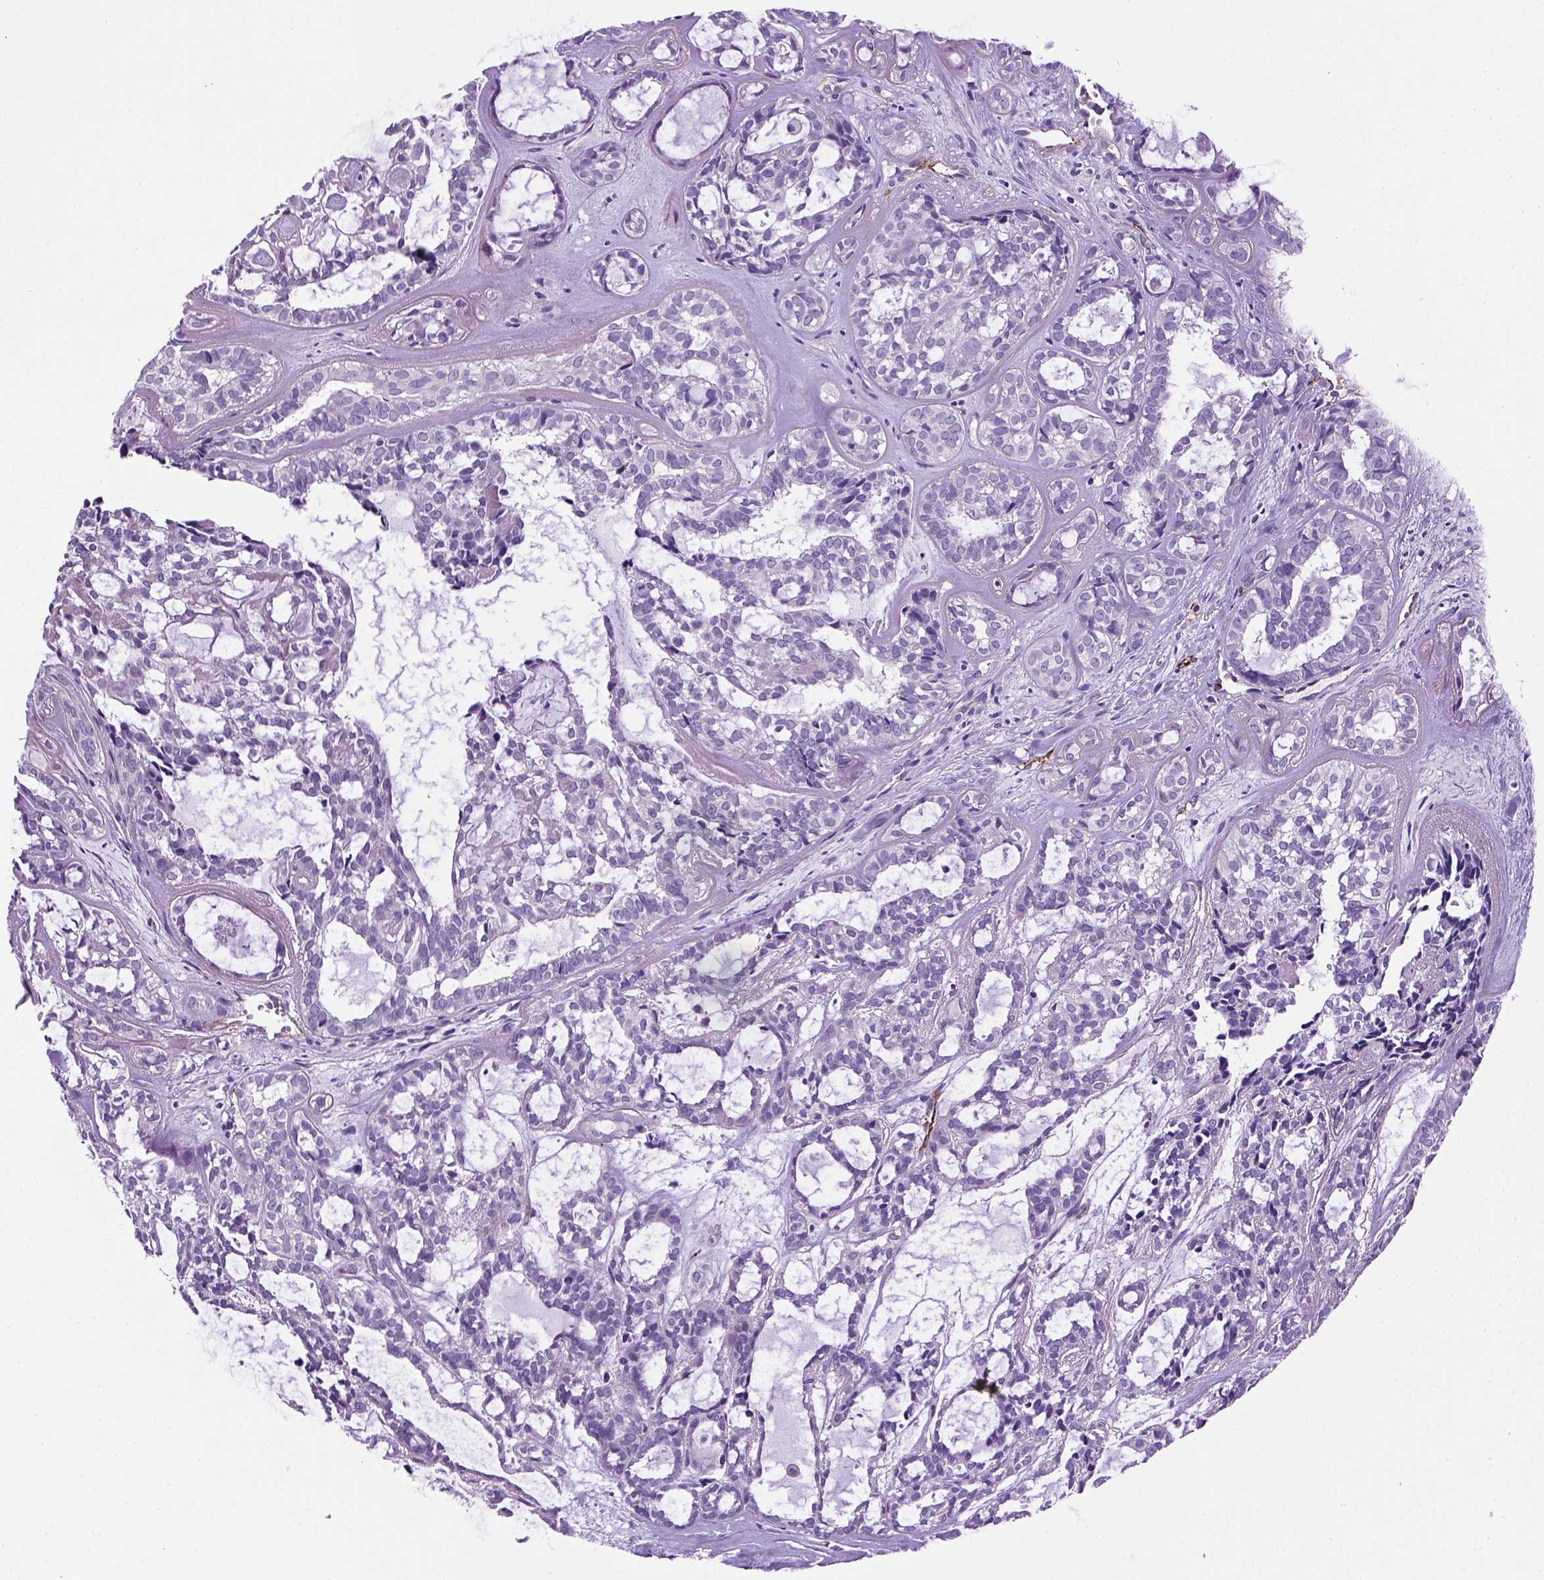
{"staining": {"intensity": "negative", "quantity": "none", "location": "none"}, "tissue": "head and neck cancer", "cell_type": "Tumor cells", "image_type": "cancer", "snomed": [{"axis": "morphology", "description": "Adenocarcinoma, NOS"}, {"axis": "topography", "description": "Head-Neck"}], "caption": "This is an IHC histopathology image of human head and neck cancer. There is no positivity in tumor cells.", "gene": "VWF", "patient": {"sex": "female", "age": 62}}